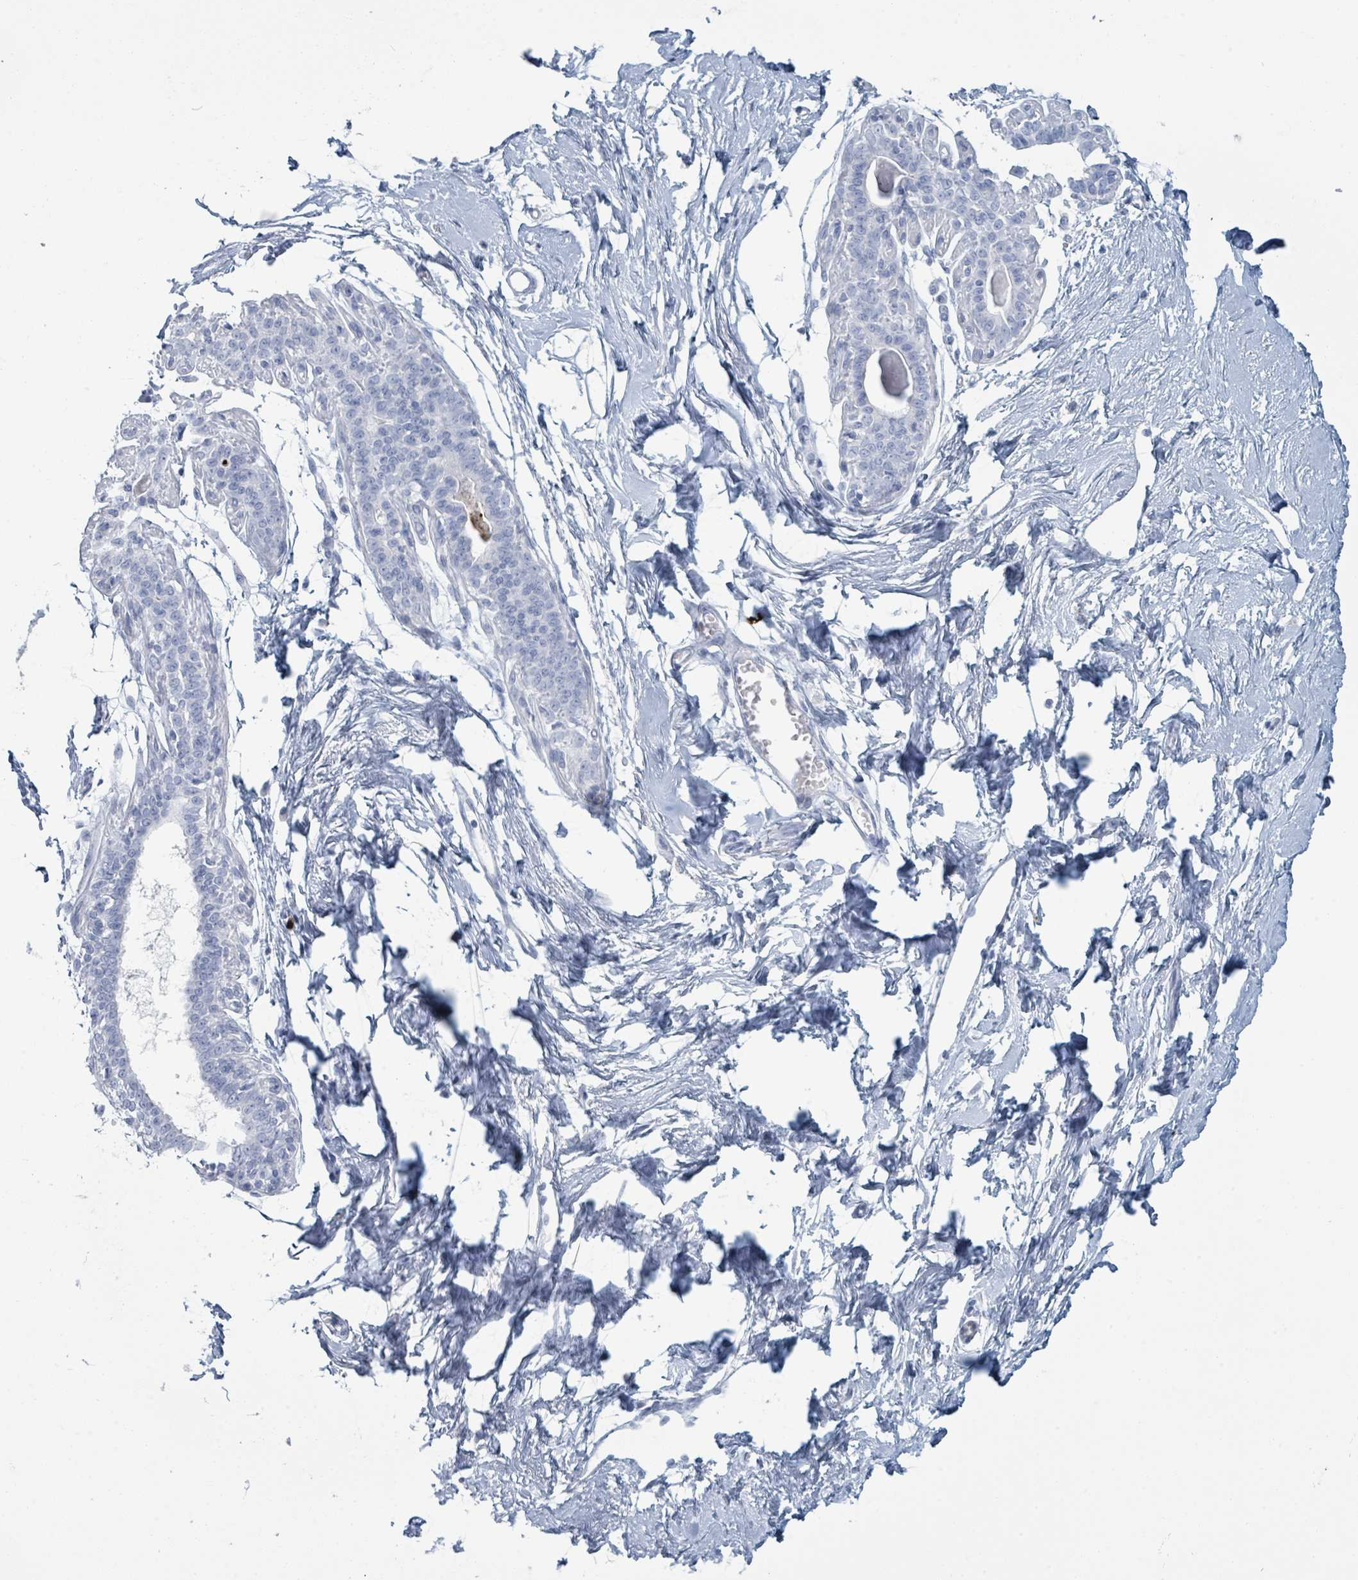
{"staining": {"intensity": "negative", "quantity": "none", "location": "none"}, "tissue": "breast", "cell_type": "Adipocytes", "image_type": "normal", "snomed": [{"axis": "morphology", "description": "Normal tissue, NOS"}, {"axis": "topography", "description": "Breast"}], "caption": "Benign breast was stained to show a protein in brown. There is no significant staining in adipocytes. The staining was performed using DAB (3,3'-diaminobenzidine) to visualize the protein expression in brown, while the nuclei were stained in blue with hematoxylin (Magnification: 20x).", "gene": "DEFA4", "patient": {"sex": "female", "age": 45}}